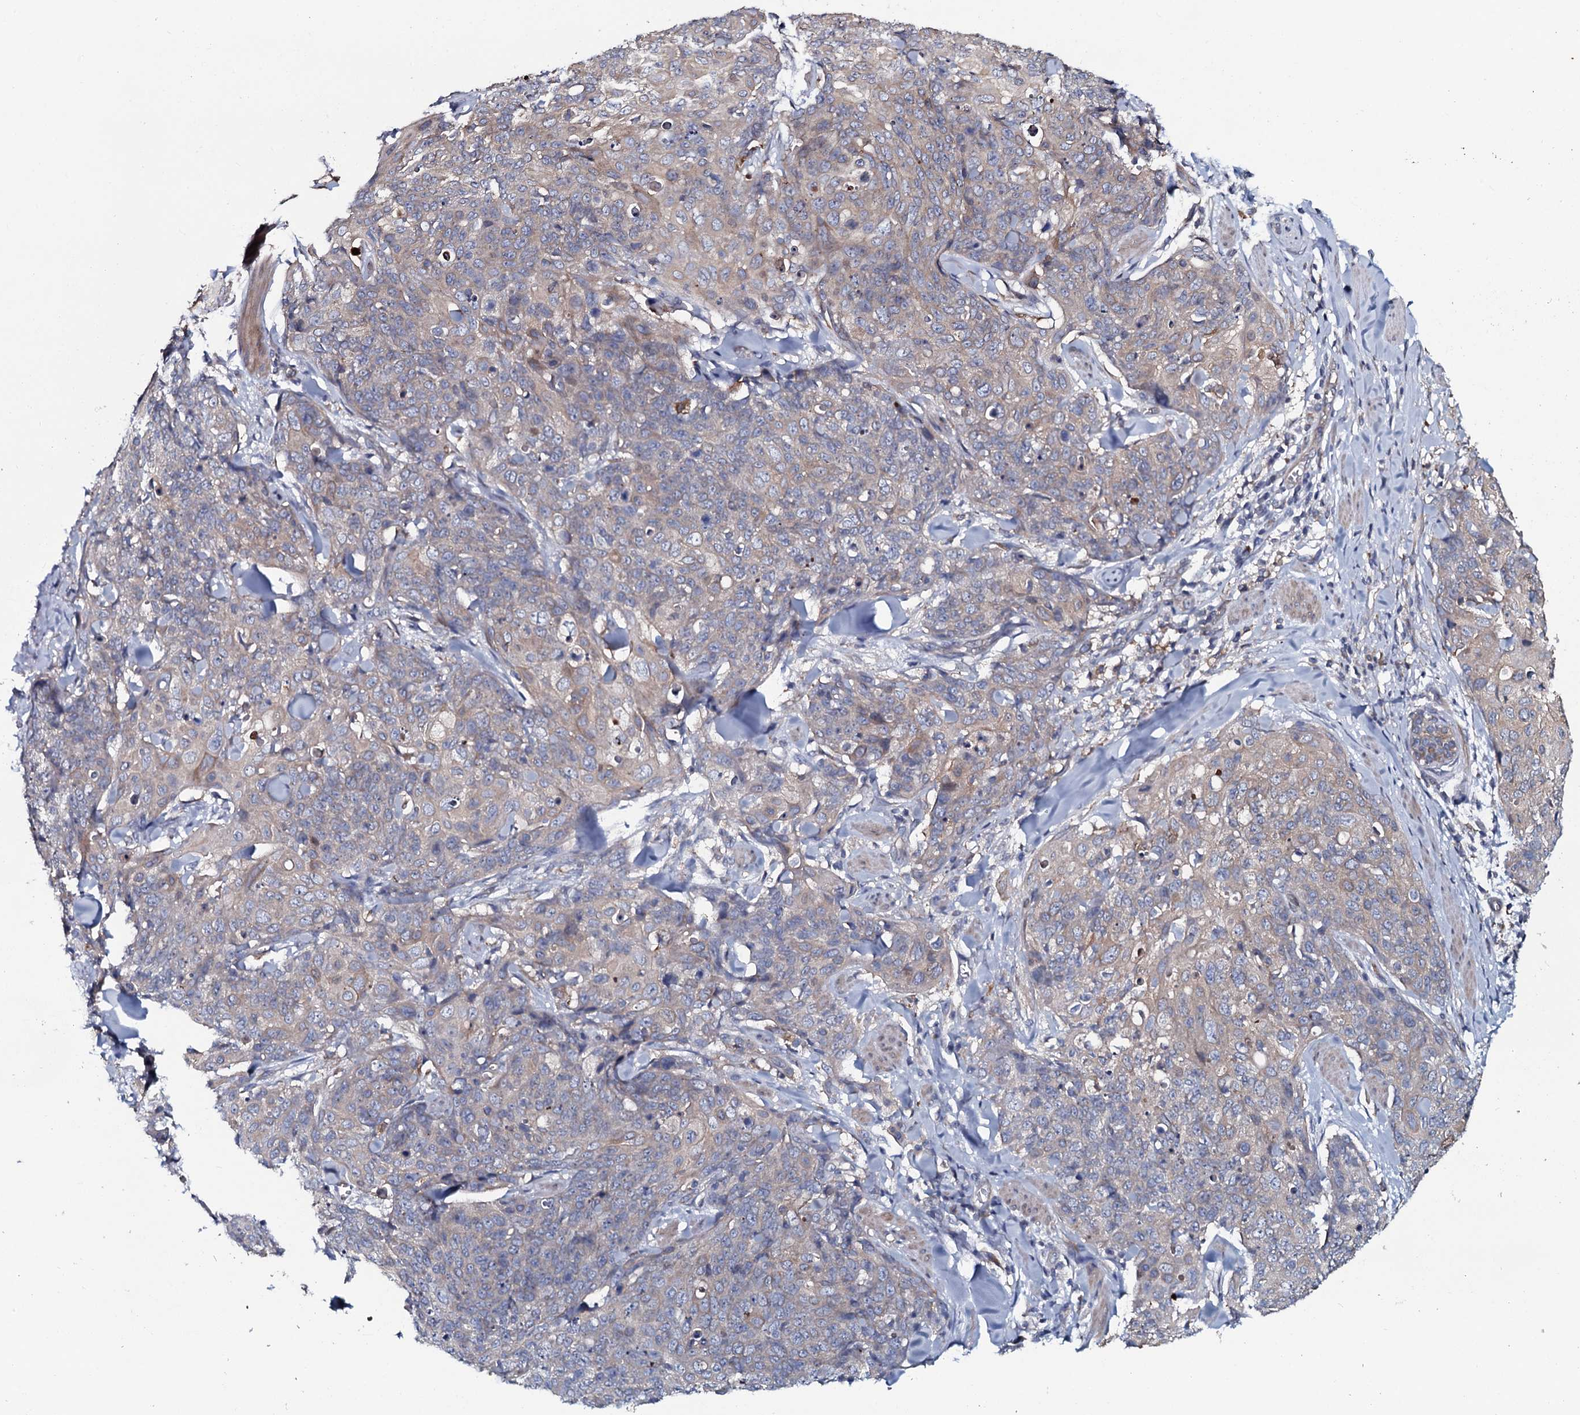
{"staining": {"intensity": "negative", "quantity": "none", "location": "none"}, "tissue": "skin cancer", "cell_type": "Tumor cells", "image_type": "cancer", "snomed": [{"axis": "morphology", "description": "Squamous cell carcinoma, NOS"}, {"axis": "topography", "description": "Skin"}, {"axis": "topography", "description": "Vulva"}], "caption": "Protein analysis of squamous cell carcinoma (skin) exhibits no significant expression in tumor cells. Brightfield microscopy of IHC stained with DAB (brown) and hematoxylin (blue), captured at high magnification.", "gene": "TMEM151A", "patient": {"sex": "female", "age": 85}}